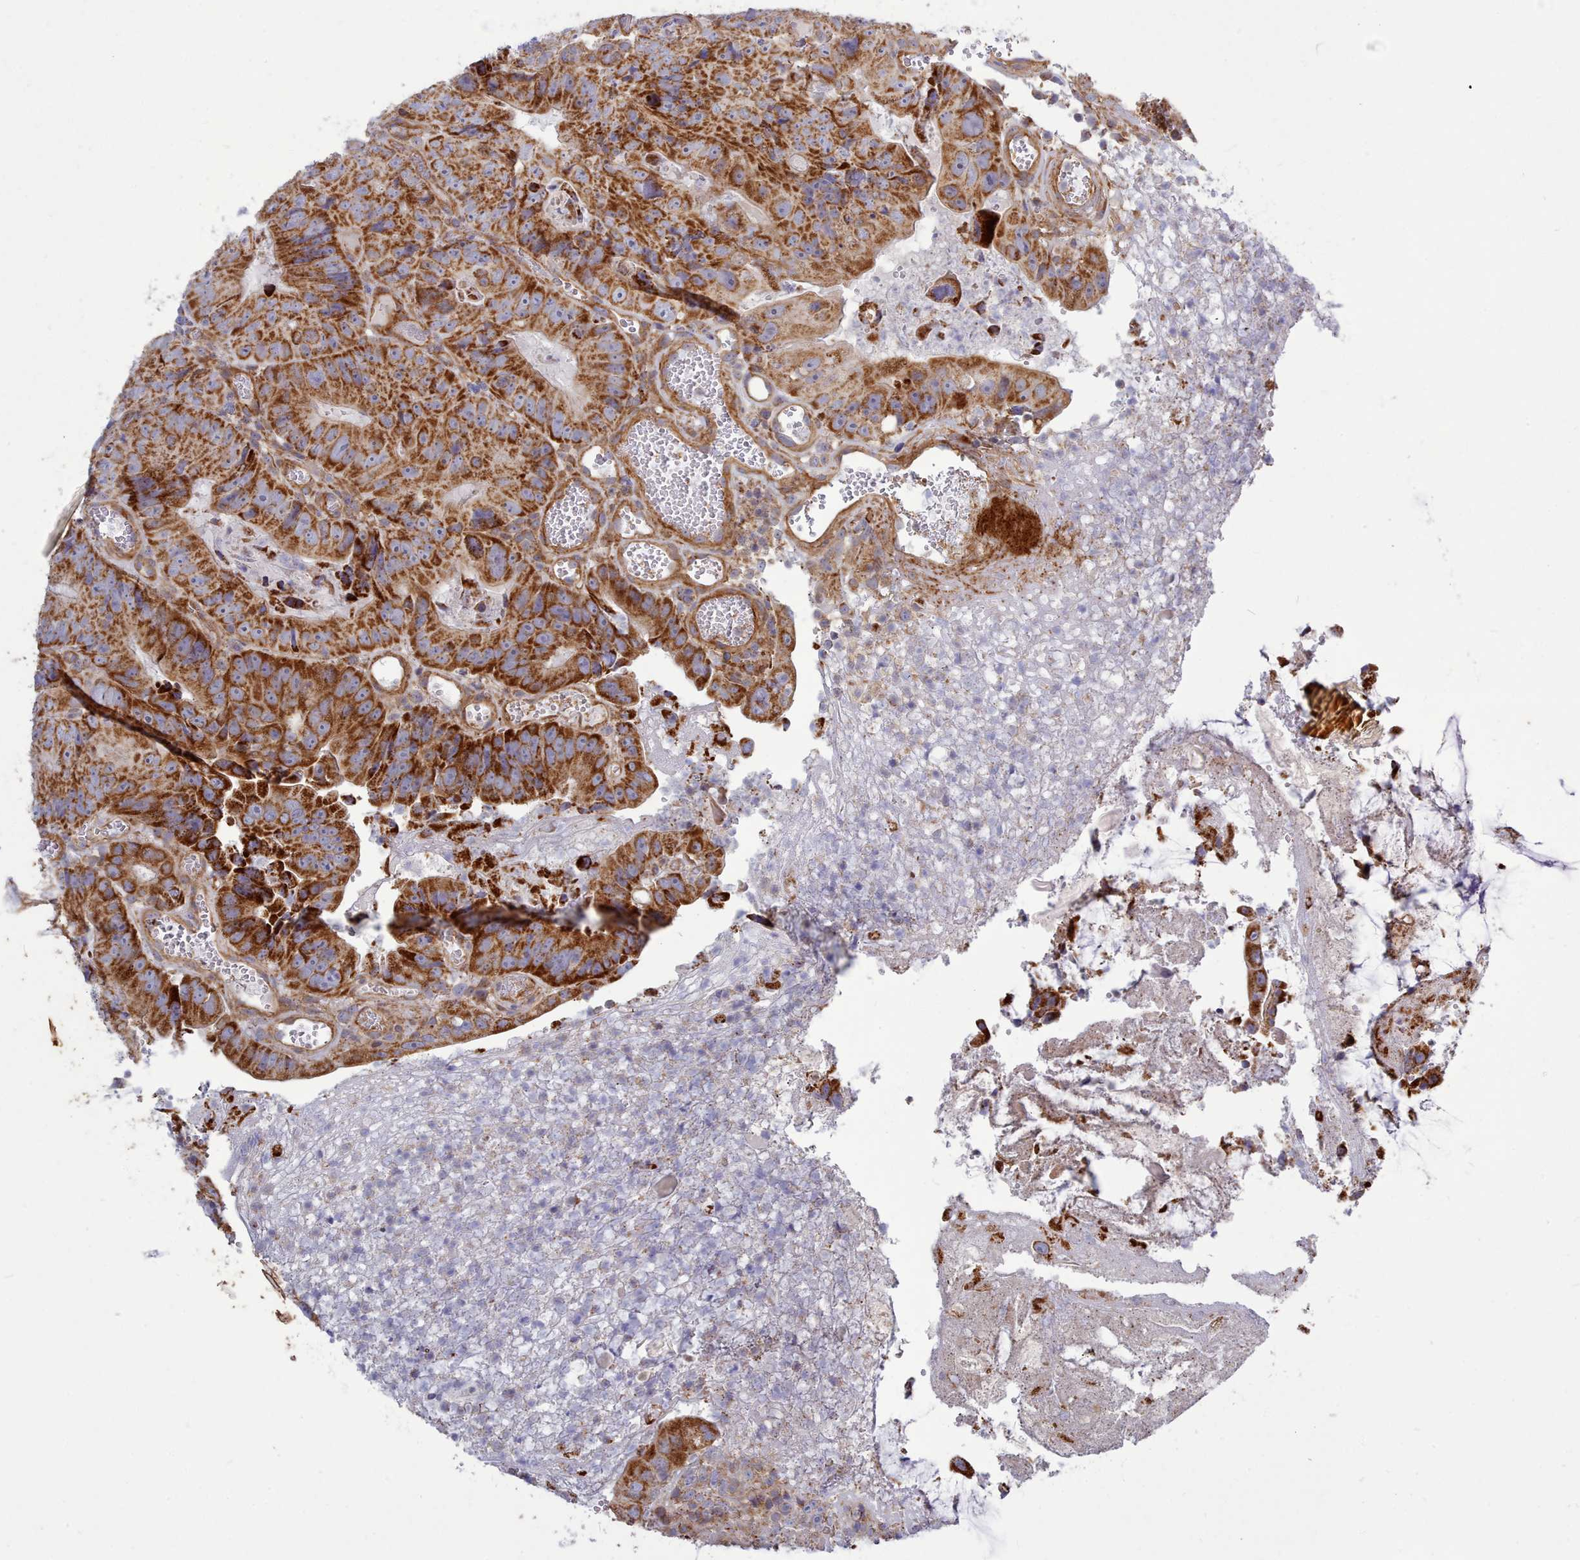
{"staining": {"intensity": "strong", "quantity": ">75%", "location": "cytoplasmic/membranous"}, "tissue": "colorectal cancer", "cell_type": "Tumor cells", "image_type": "cancer", "snomed": [{"axis": "morphology", "description": "Adenocarcinoma, NOS"}, {"axis": "topography", "description": "Colon"}], "caption": "Protein staining by immunohistochemistry reveals strong cytoplasmic/membranous expression in about >75% of tumor cells in colorectal cancer.", "gene": "MRPL21", "patient": {"sex": "female", "age": 86}}